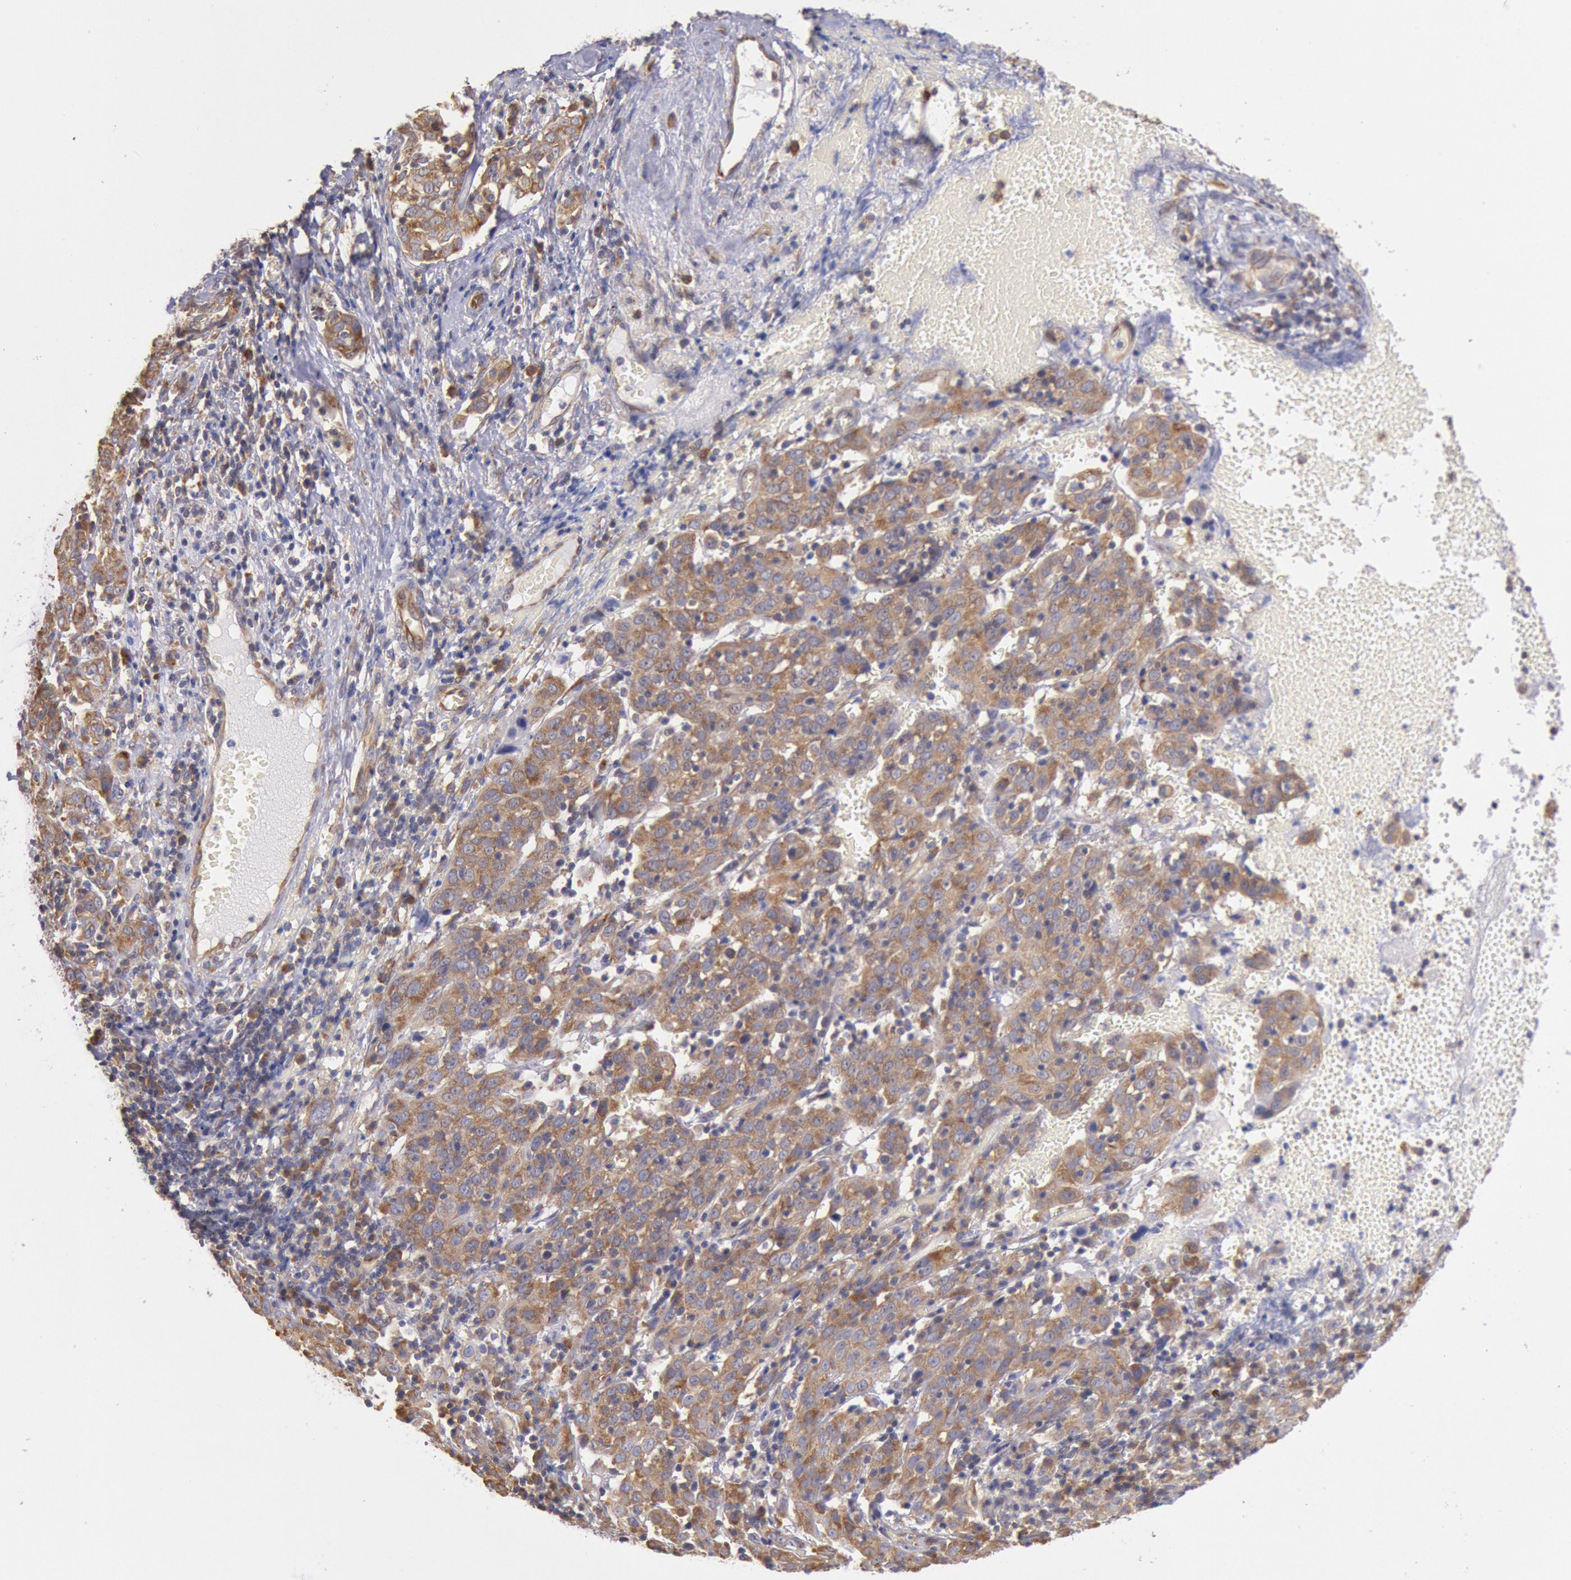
{"staining": {"intensity": "moderate", "quantity": ">75%", "location": "cytoplasmic/membranous"}, "tissue": "cervical cancer", "cell_type": "Tumor cells", "image_type": "cancer", "snomed": [{"axis": "morphology", "description": "Normal tissue, NOS"}, {"axis": "morphology", "description": "Squamous cell carcinoma, NOS"}, {"axis": "topography", "description": "Cervix"}], "caption": "Cervical squamous cell carcinoma tissue shows moderate cytoplasmic/membranous positivity in approximately >75% of tumor cells, visualized by immunohistochemistry.", "gene": "DRG1", "patient": {"sex": "female", "age": 67}}